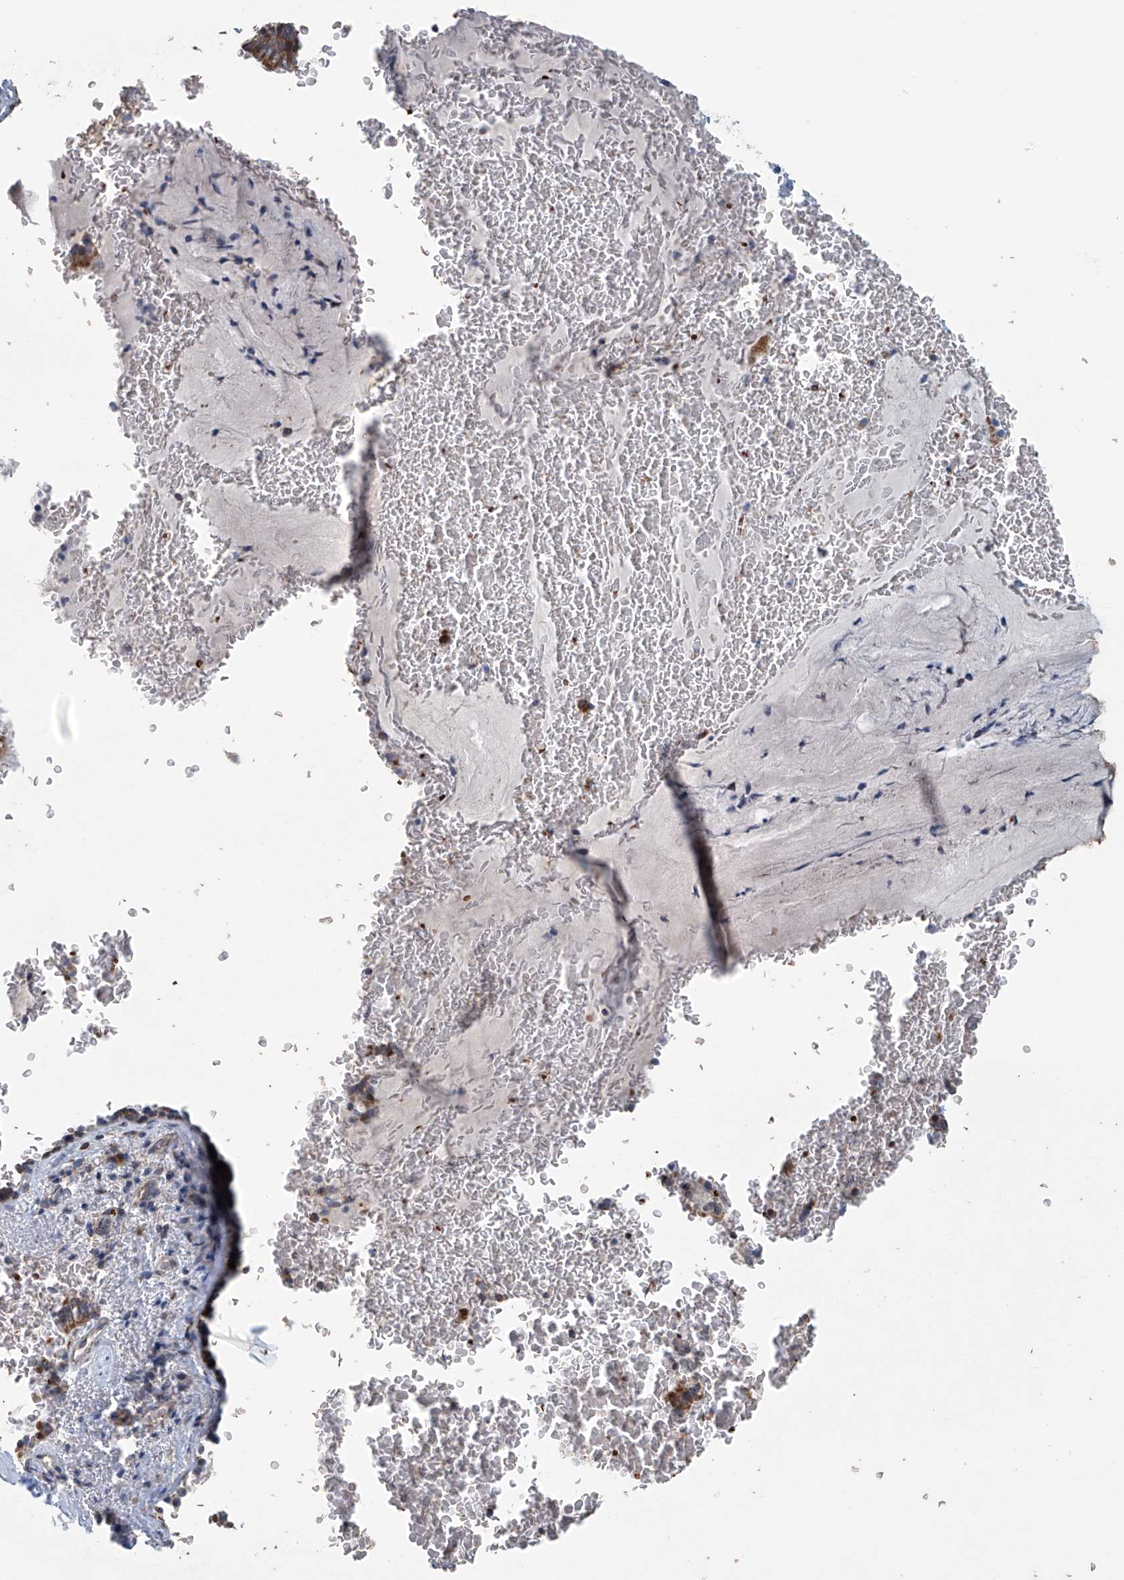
{"staining": {"intensity": "moderate", "quantity": ">75%", "location": "cytoplasmic/membranous"}, "tissue": "bronchus", "cell_type": "Respiratory epithelial cells", "image_type": "normal", "snomed": [{"axis": "morphology", "description": "Normal tissue, NOS"}, {"axis": "topography", "description": "Cartilage tissue"}, {"axis": "topography", "description": "Bronchus"}], "caption": "Immunohistochemical staining of unremarkable bronchus displays moderate cytoplasmic/membranous protein expression in about >75% of respiratory epithelial cells.", "gene": "COMMD1", "patient": {"sex": "female", "age": 36}}